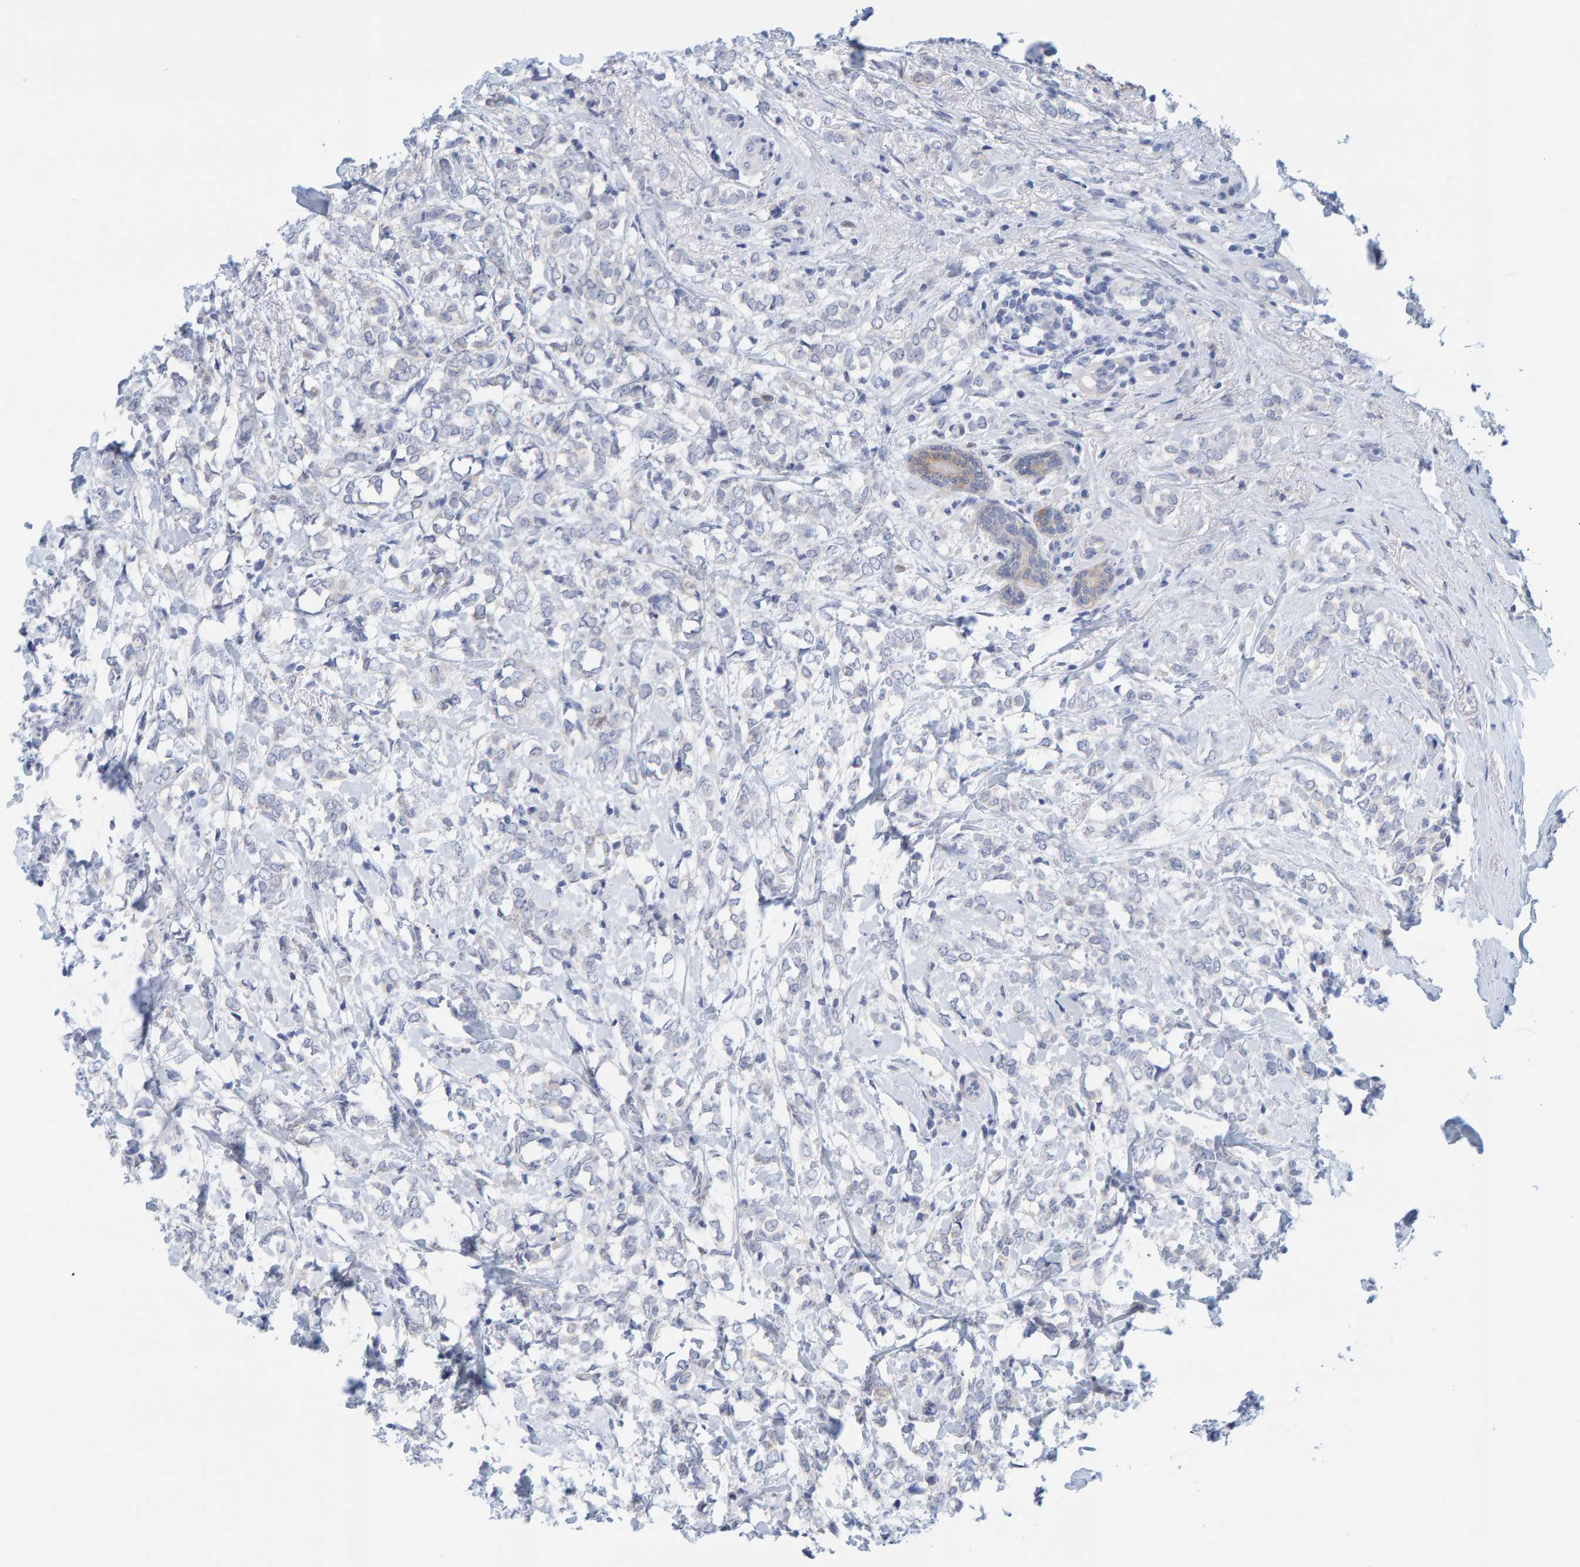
{"staining": {"intensity": "negative", "quantity": "none", "location": "none"}, "tissue": "breast cancer", "cell_type": "Tumor cells", "image_type": "cancer", "snomed": [{"axis": "morphology", "description": "Normal tissue, NOS"}, {"axis": "morphology", "description": "Lobular carcinoma"}, {"axis": "topography", "description": "Breast"}], "caption": "The histopathology image displays no significant positivity in tumor cells of breast cancer (lobular carcinoma). (Brightfield microscopy of DAB (3,3'-diaminobenzidine) IHC at high magnification).", "gene": "KLHL11", "patient": {"sex": "female", "age": 47}}